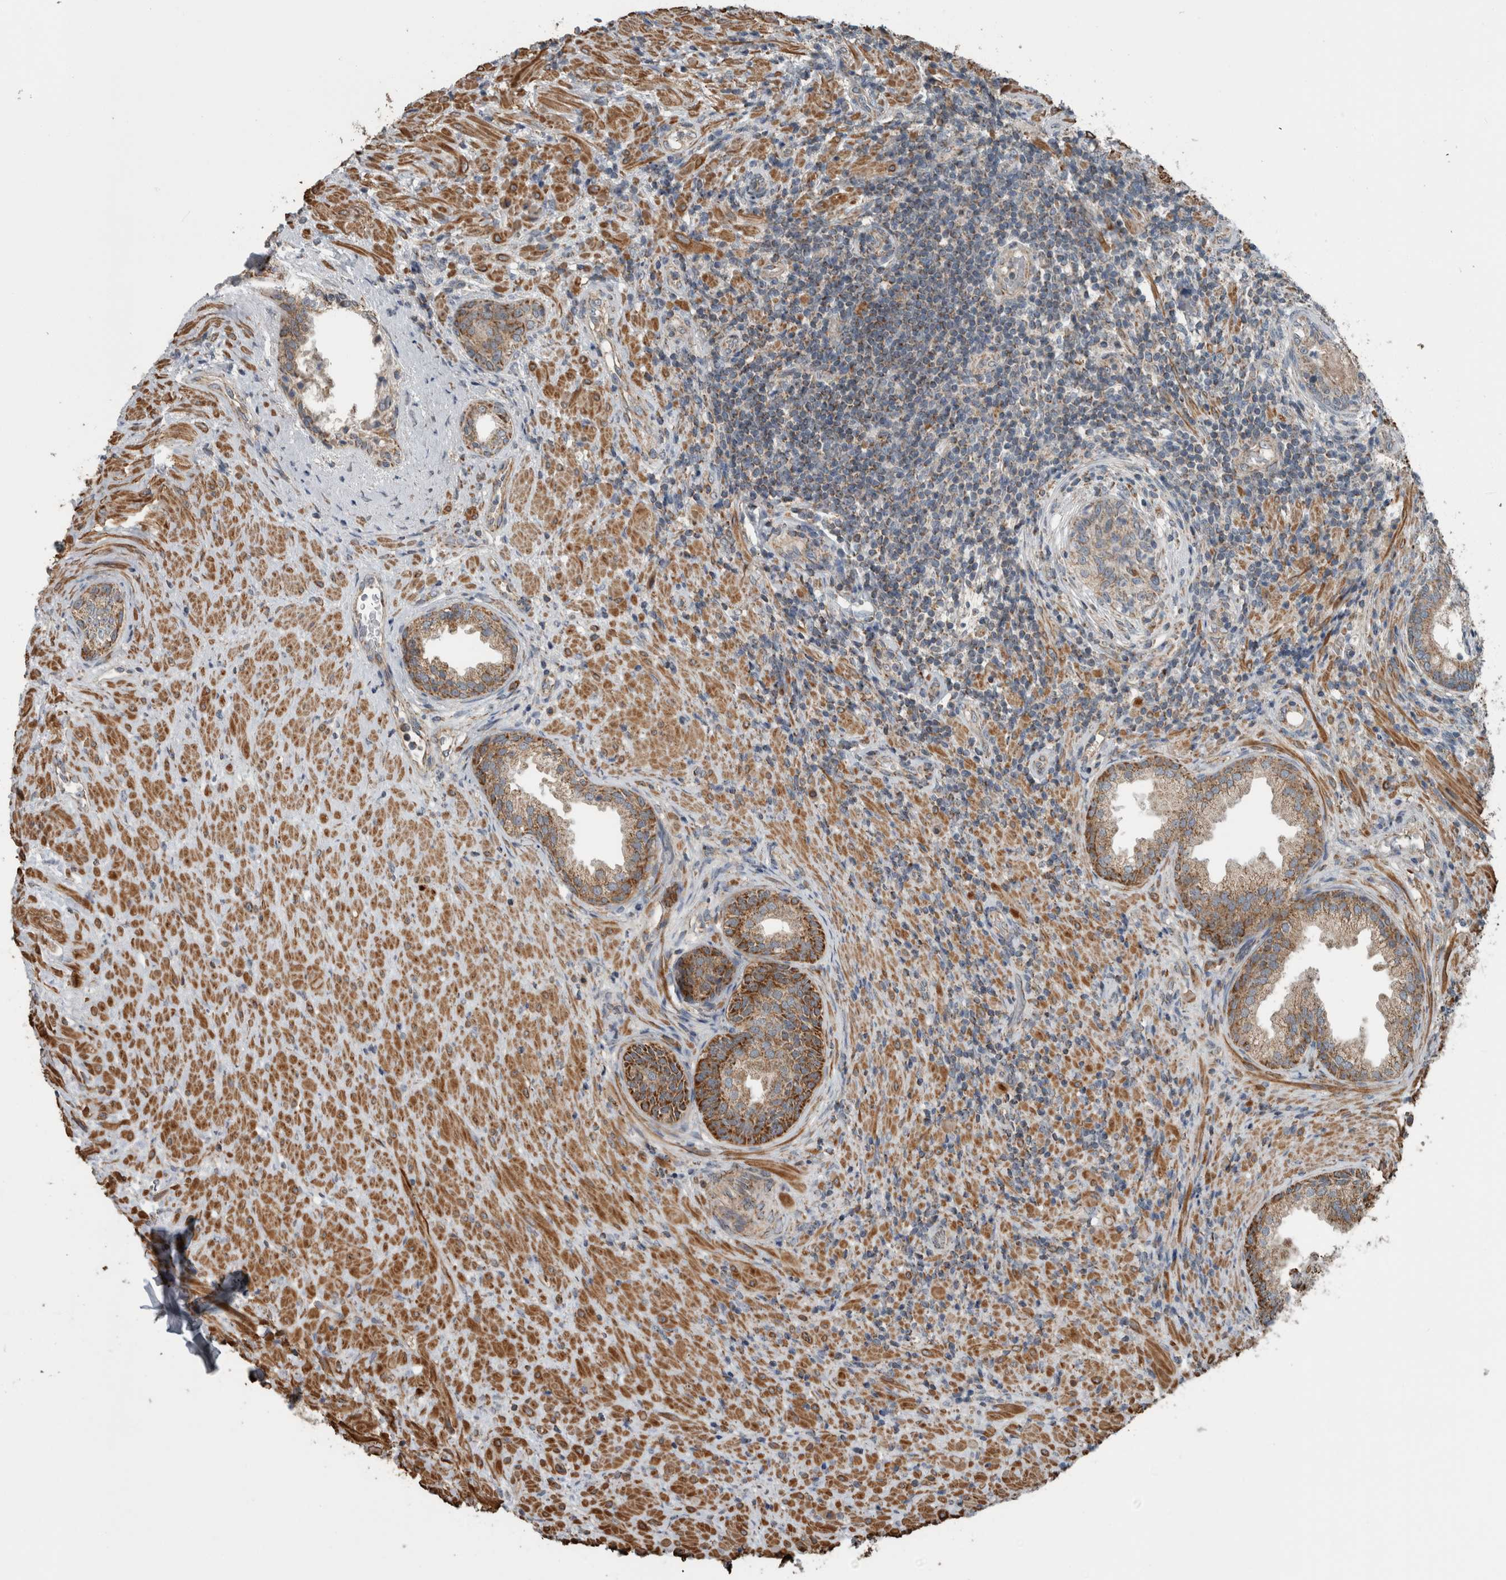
{"staining": {"intensity": "moderate", "quantity": ">75%", "location": "cytoplasmic/membranous"}, "tissue": "prostate", "cell_type": "Glandular cells", "image_type": "normal", "snomed": [{"axis": "morphology", "description": "Normal tissue, NOS"}, {"axis": "topography", "description": "Prostate"}], "caption": "Immunohistochemistry (IHC) micrograph of unremarkable prostate: prostate stained using immunohistochemistry exhibits medium levels of moderate protein expression localized specifically in the cytoplasmic/membranous of glandular cells, appearing as a cytoplasmic/membranous brown color.", "gene": "ARMC1", "patient": {"sex": "male", "age": 76}}